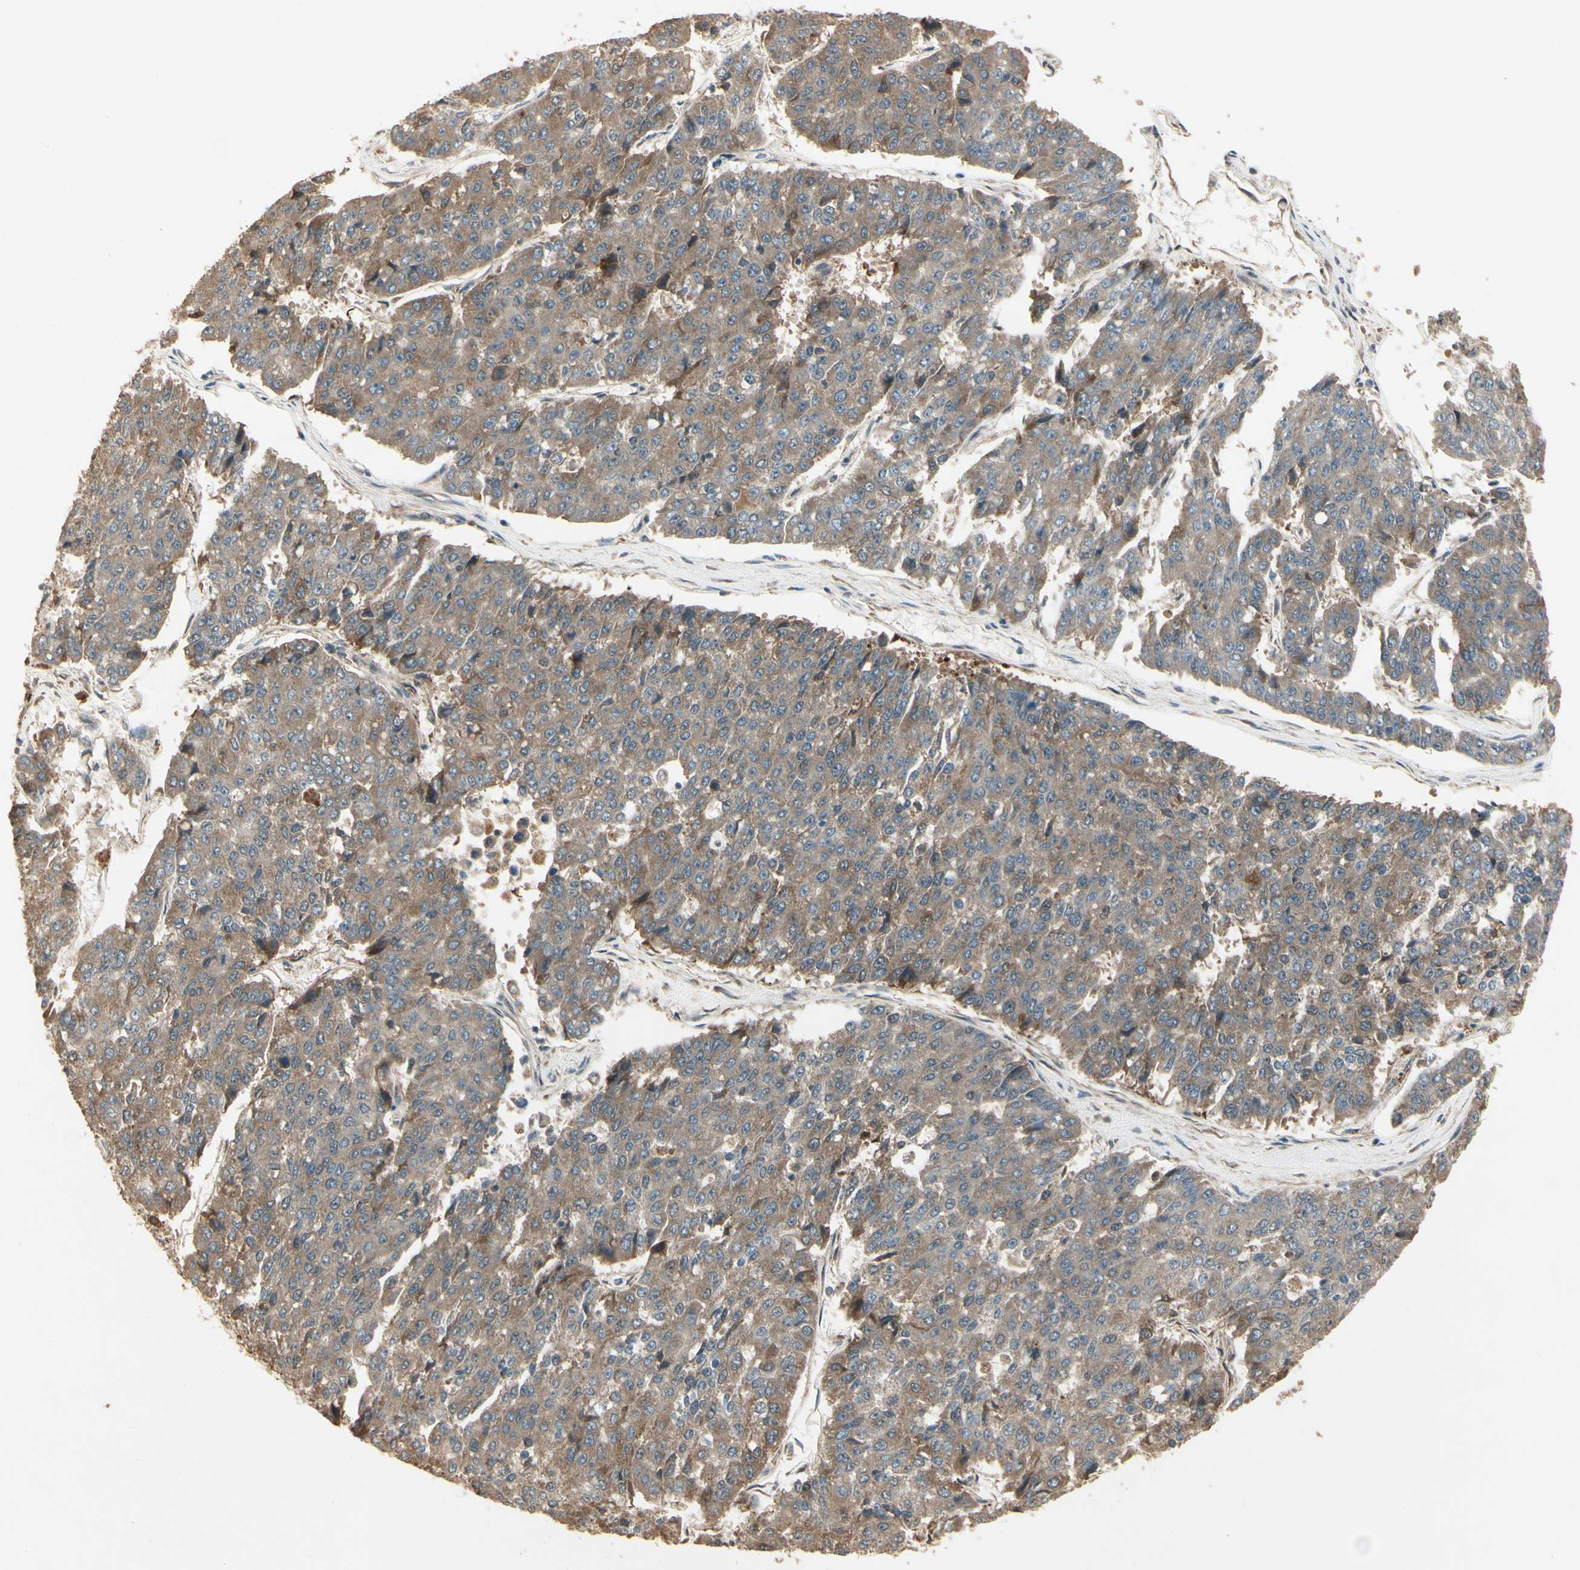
{"staining": {"intensity": "moderate", "quantity": ">75%", "location": "cytoplasmic/membranous"}, "tissue": "pancreatic cancer", "cell_type": "Tumor cells", "image_type": "cancer", "snomed": [{"axis": "morphology", "description": "Adenocarcinoma, NOS"}, {"axis": "topography", "description": "Pancreas"}], "caption": "A medium amount of moderate cytoplasmic/membranous expression is seen in approximately >75% of tumor cells in pancreatic adenocarcinoma tissue. Using DAB (3,3'-diaminobenzidine) (brown) and hematoxylin (blue) stains, captured at high magnification using brightfield microscopy.", "gene": "CCT7", "patient": {"sex": "male", "age": 50}}